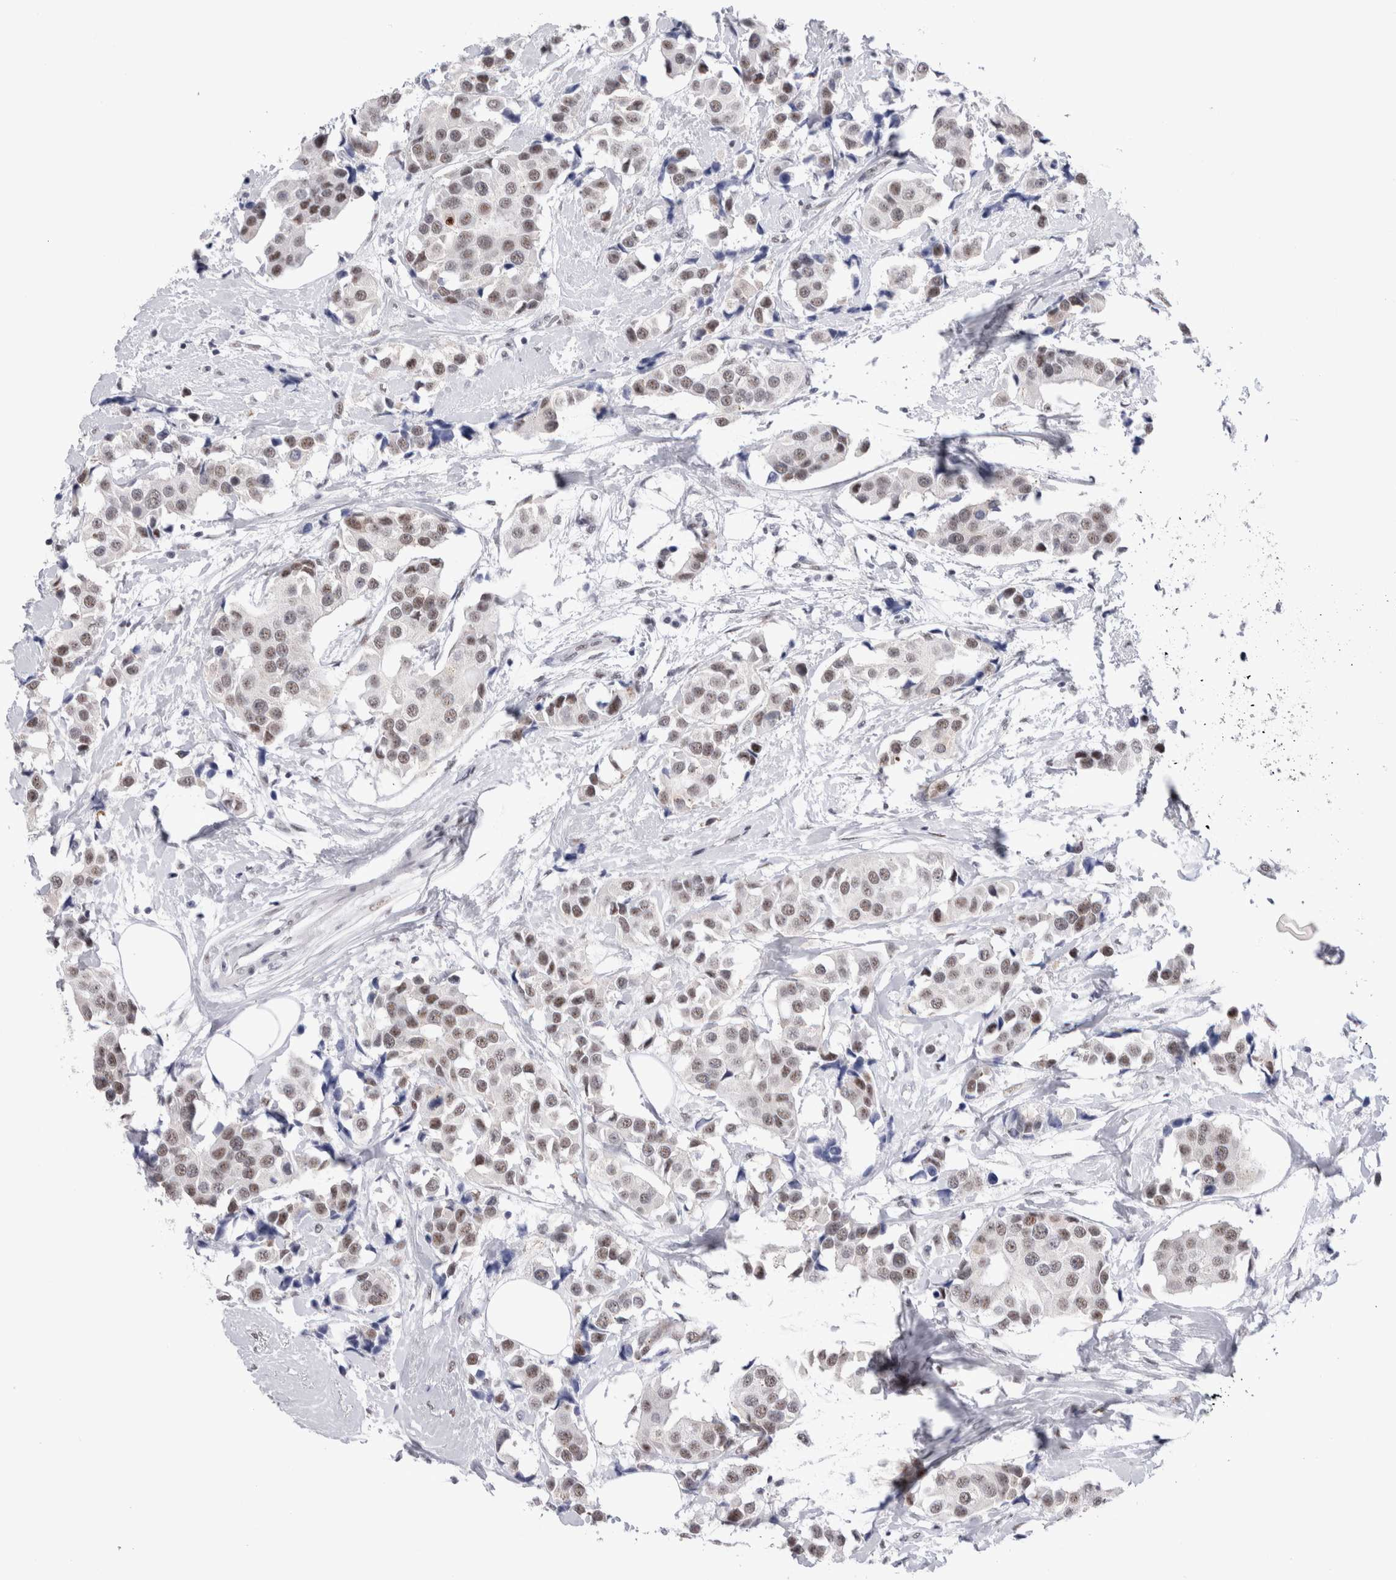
{"staining": {"intensity": "moderate", "quantity": ">75%", "location": "nuclear"}, "tissue": "breast cancer", "cell_type": "Tumor cells", "image_type": "cancer", "snomed": [{"axis": "morphology", "description": "Normal tissue, NOS"}, {"axis": "morphology", "description": "Duct carcinoma"}, {"axis": "topography", "description": "Breast"}], "caption": "Intraductal carcinoma (breast) stained for a protein (brown) displays moderate nuclear positive expression in about >75% of tumor cells.", "gene": "RBM6", "patient": {"sex": "female", "age": 39}}